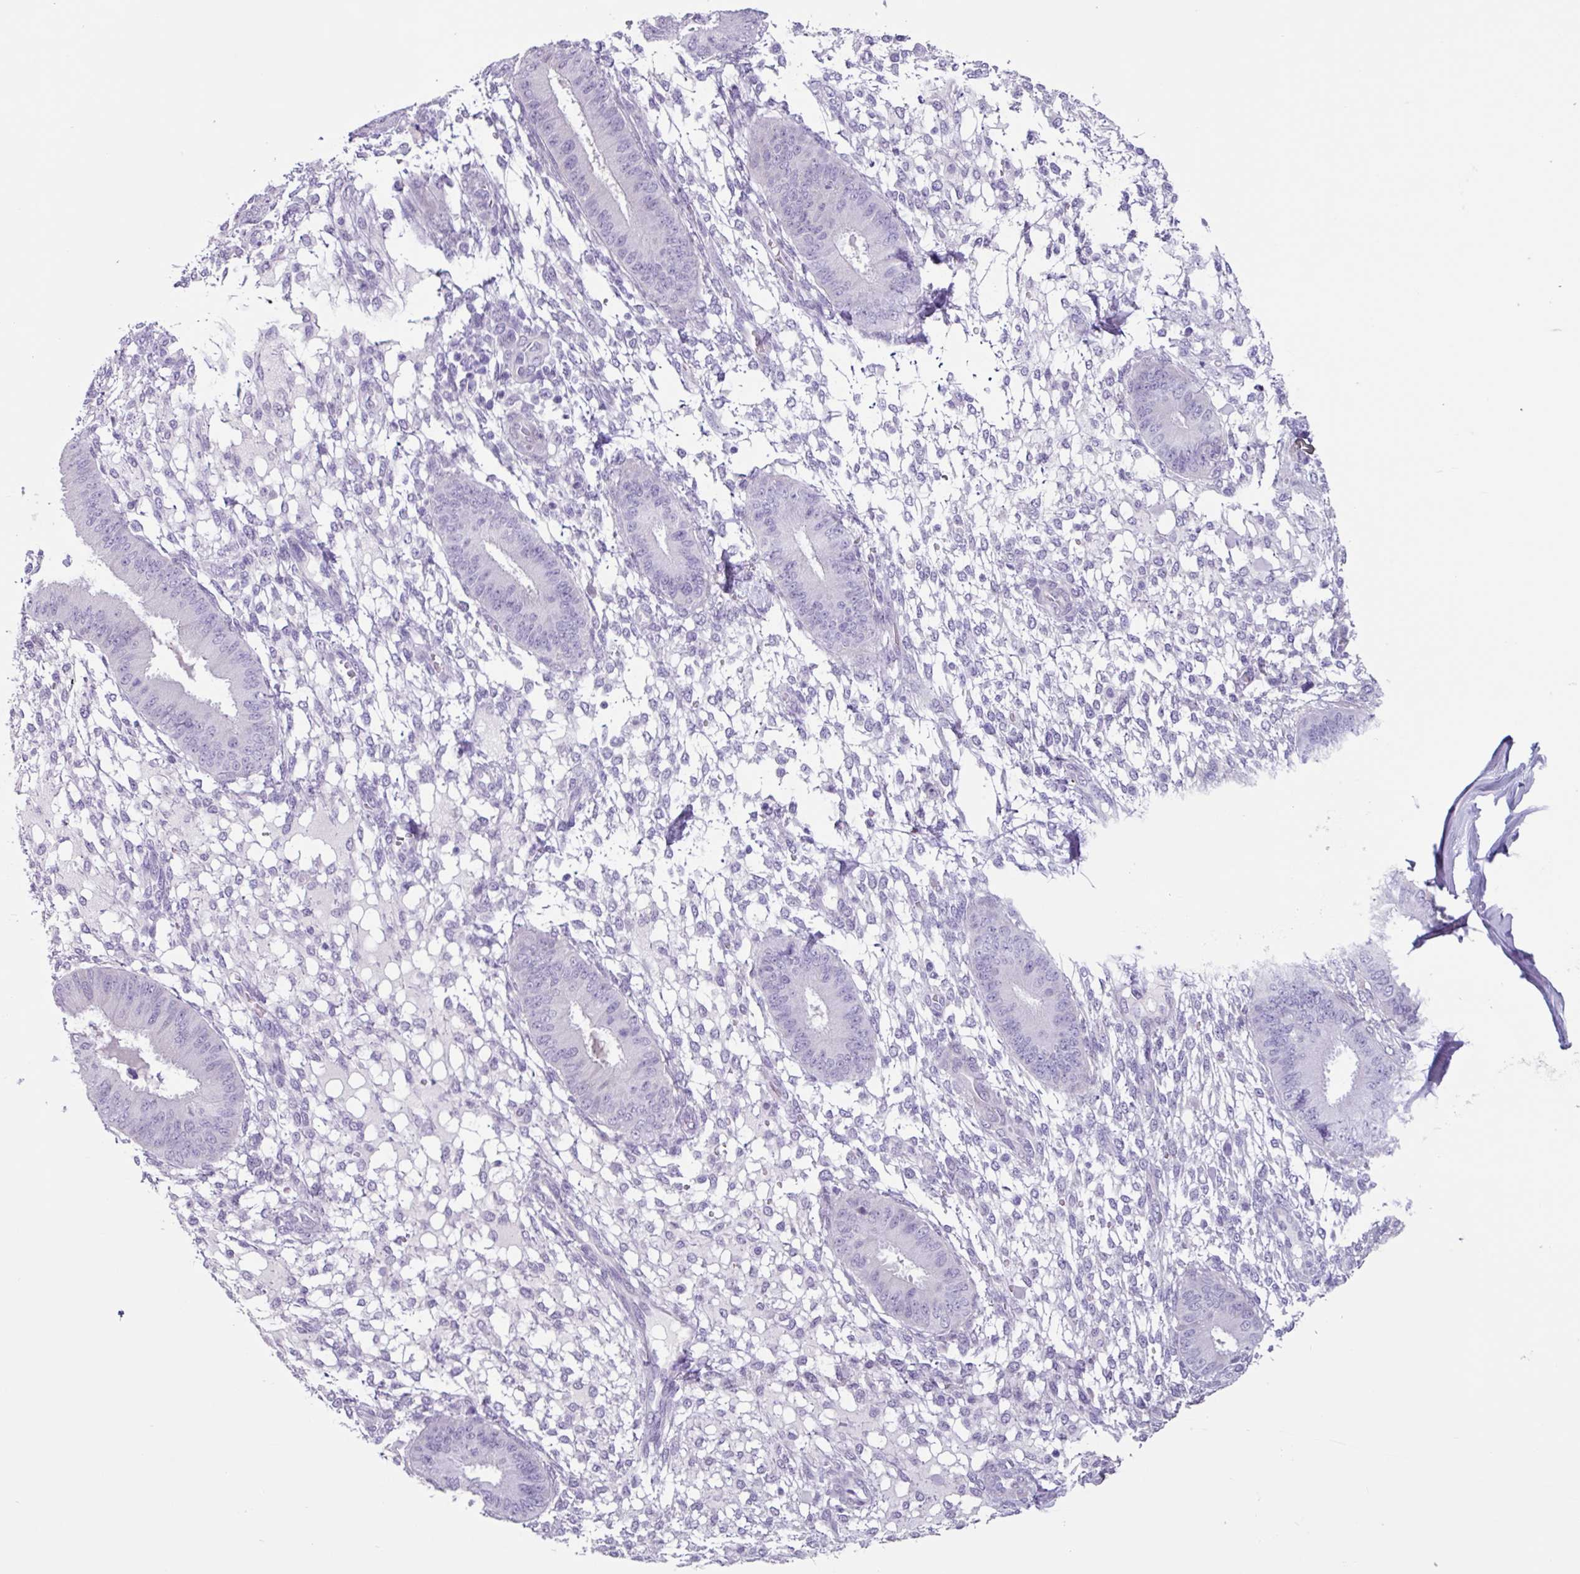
{"staining": {"intensity": "negative", "quantity": "none", "location": "none"}, "tissue": "endometrium", "cell_type": "Cells in endometrial stroma", "image_type": "normal", "snomed": [{"axis": "morphology", "description": "Normal tissue, NOS"}, {"axis": "topography", "description": "Endometrium"}], "caption": "IHC photomicrograph of benign endometrium stained for a protein (brown), which exhibits no expression in cells in endometrial stroma. (DAB (3,3'-diaminobenzidine) immunohistochemistry (IHC), high magnification).", "gene": "OTX1", "patient": {"sex": "female", "age": 49}}